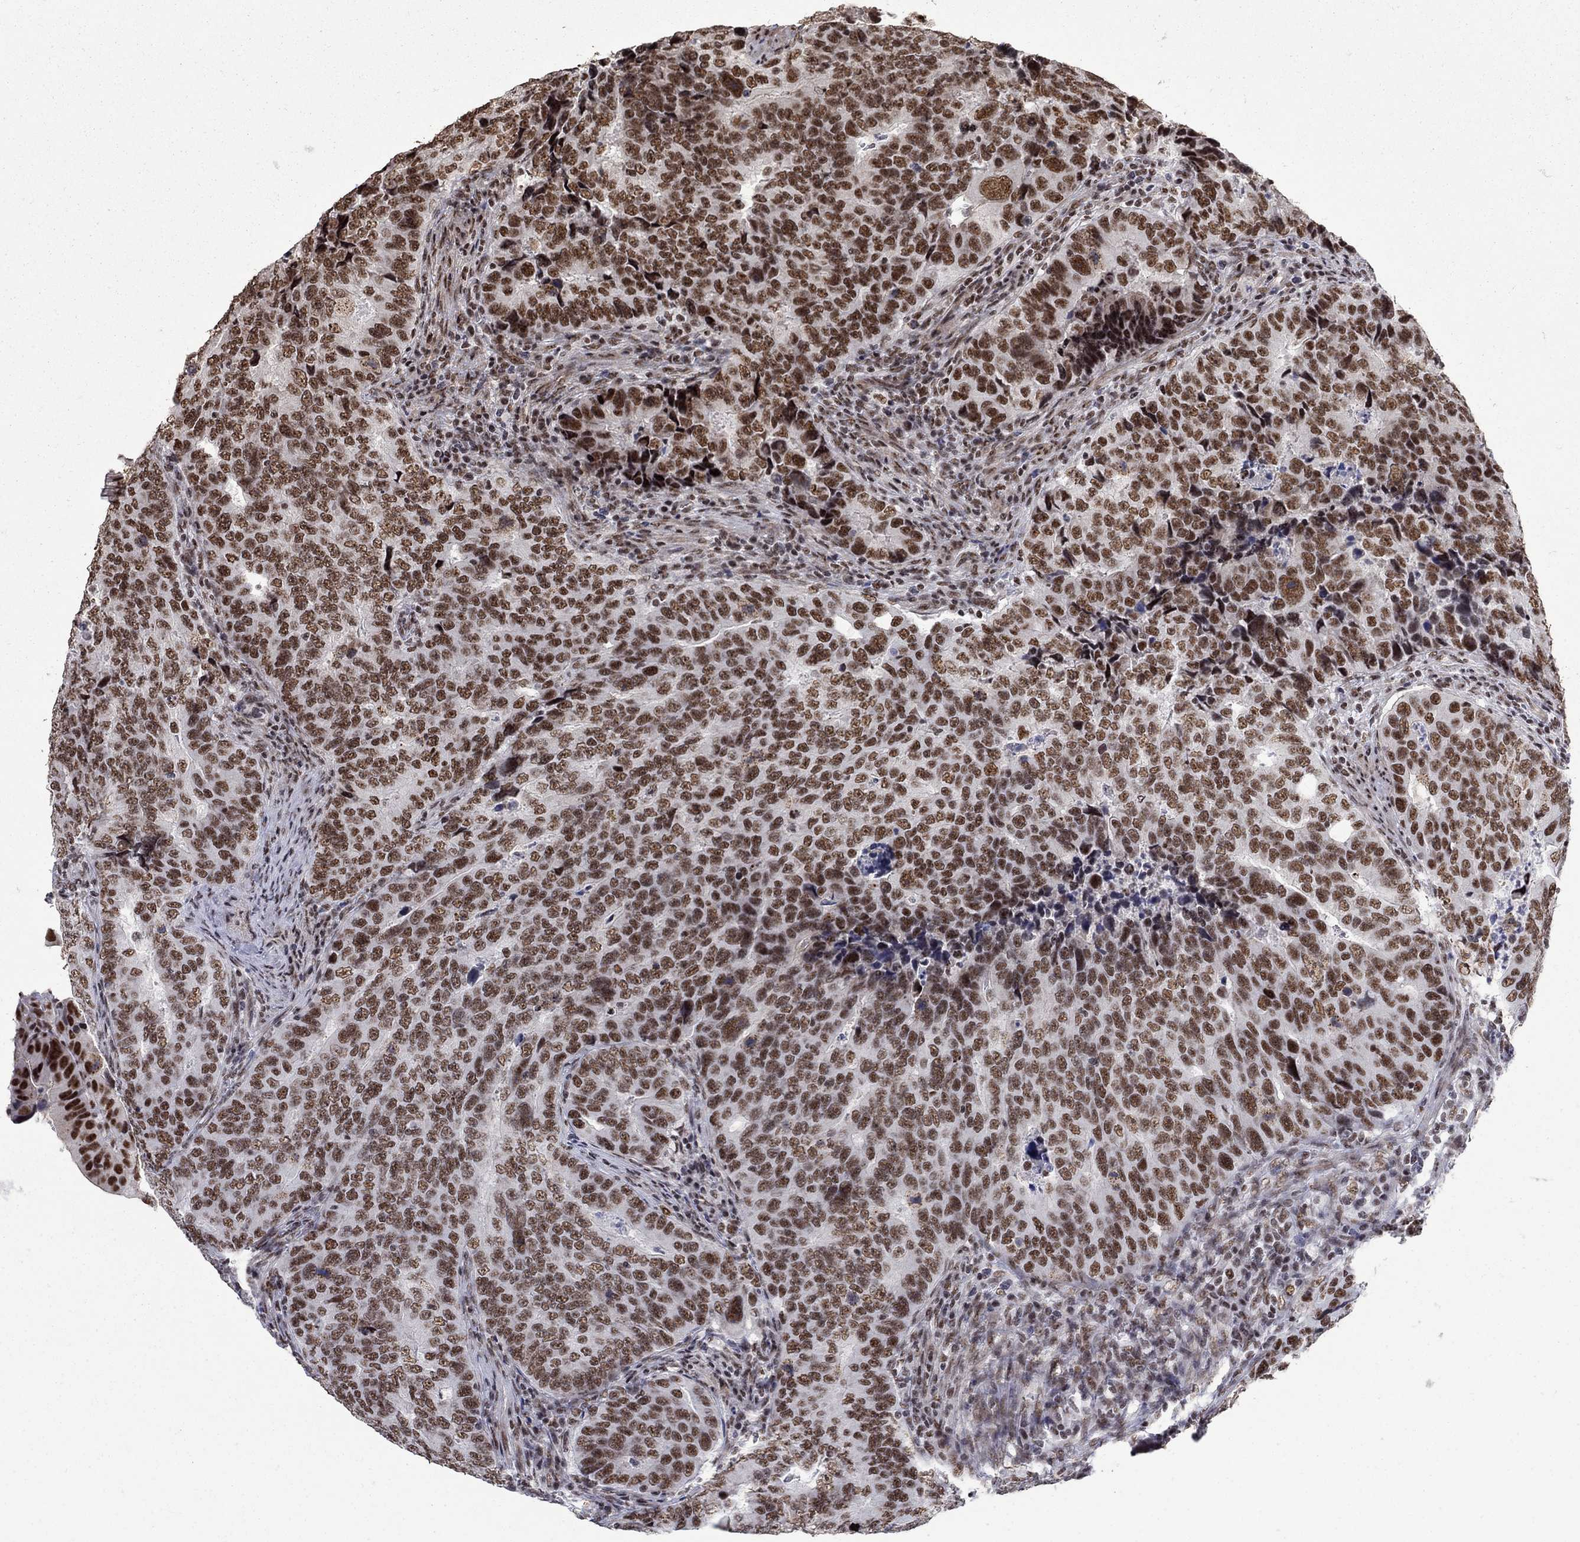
{"staining": {"intensity": "moderate", "quantity": ">75%", "location": "nuclear"}, "tissue": "colorectal cancer", "cell_type": "Tumor cells", "image_type": "cancer", "snomed": [{"axis": "morphology", "description": "Adenocarcinoma, NOS"}, {"axis": "topography", "description": "Colon"}], "caption": "Immunohistochemical staining of human adenocarcinoma (colorectal) demonstrates medium levels of moderate nuclear positivity in about >75% of tumor cells.", "gene": "PNISR", "patient": {"sex": "female", "age": 72}}